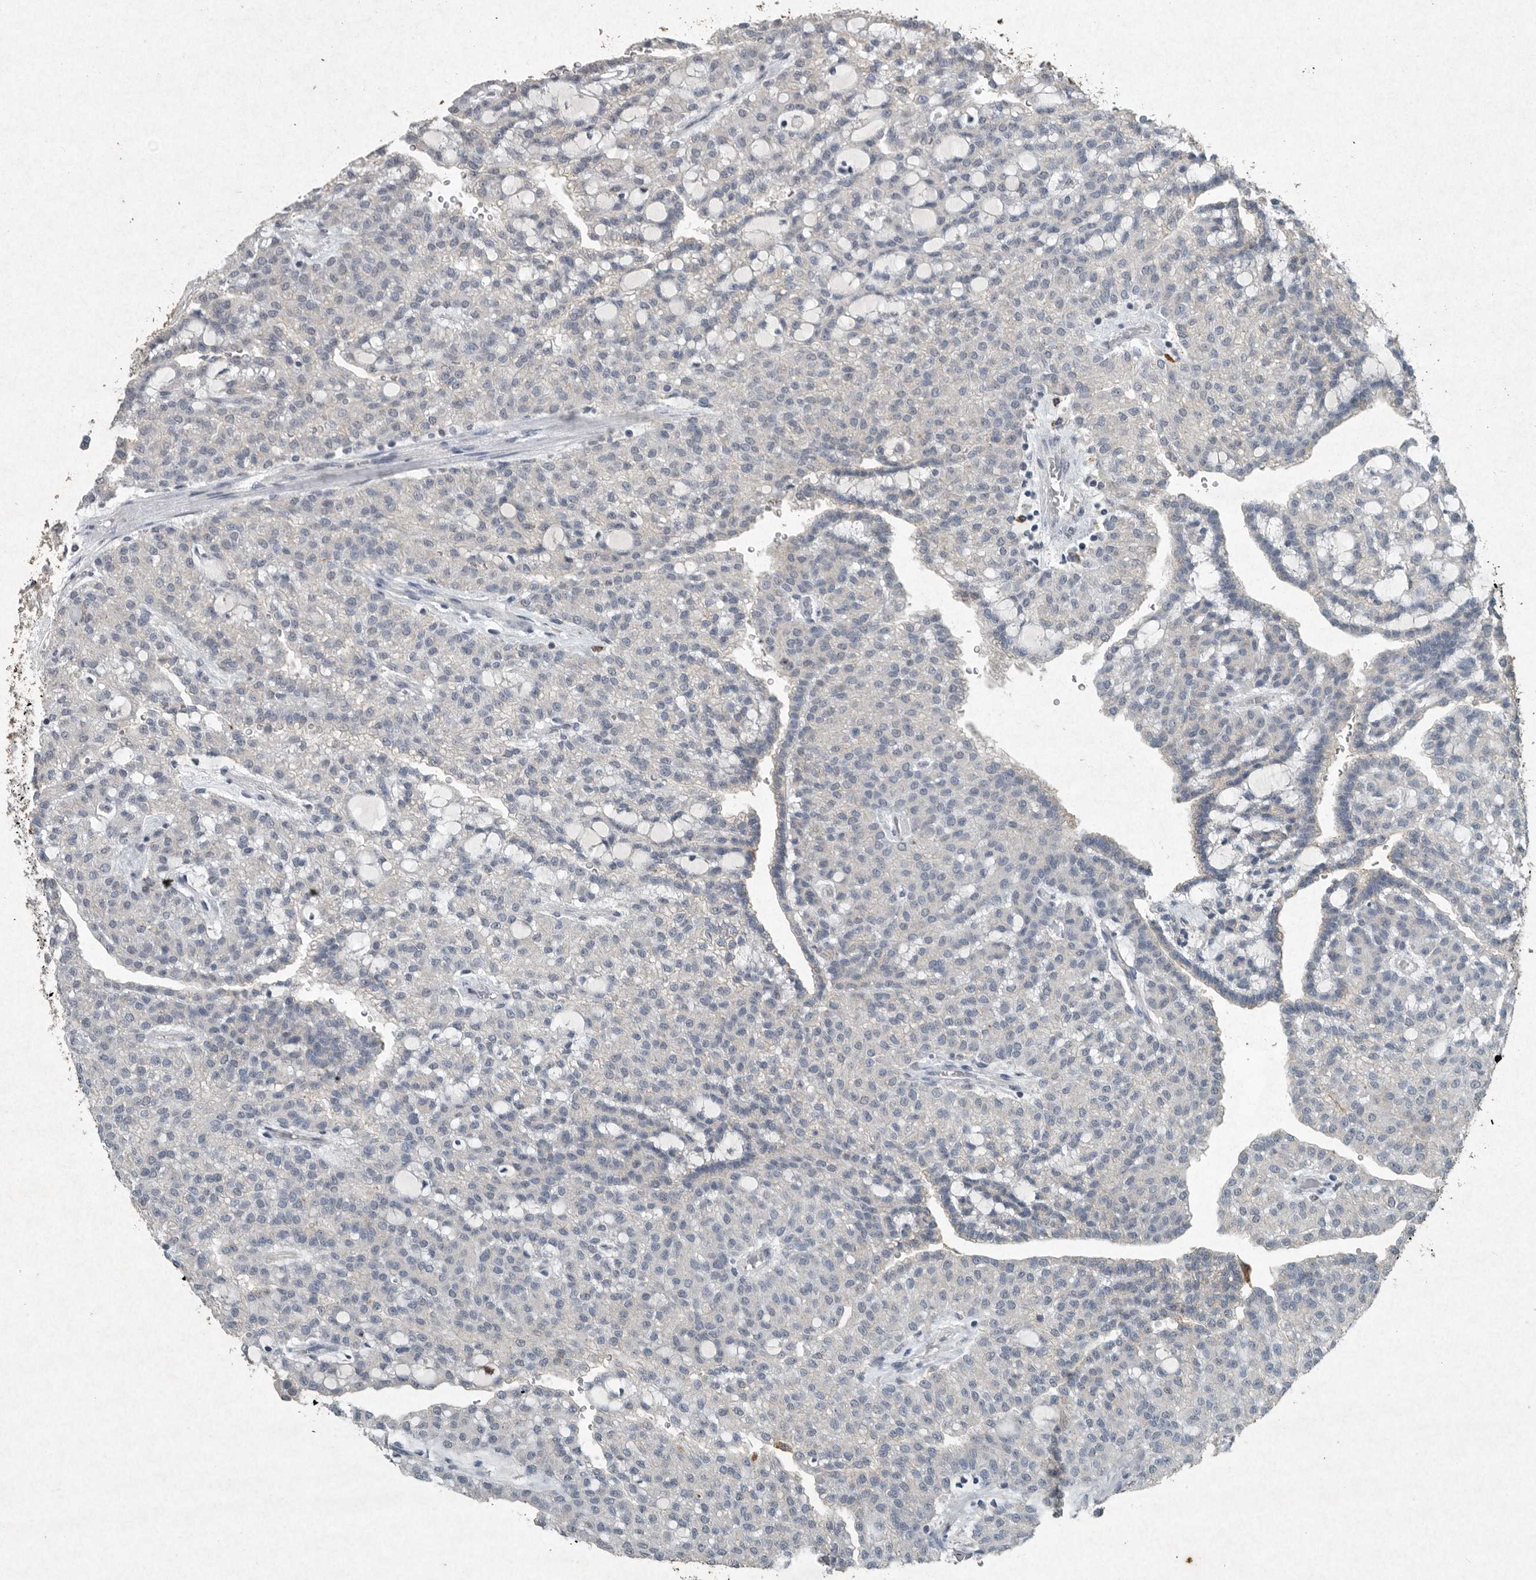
{"staining": {"intensity": "negative", "quantity": "none", "location": "none"}, "tissue": "renal cancer", "cell_type": "Tumor cells", "image_type": "cancer", "snomed": [{"axis": "morphology", "description": "Adenocarcinoma, NOS"}, {"axis": "topography", "description": "Kidney"}], "caption": "Photomicrograph shows no significant protein expression in tumor cells of renal adenocarcinoma.", "gene": "IL20", "patient": {"sex": "male", "age": 63}}